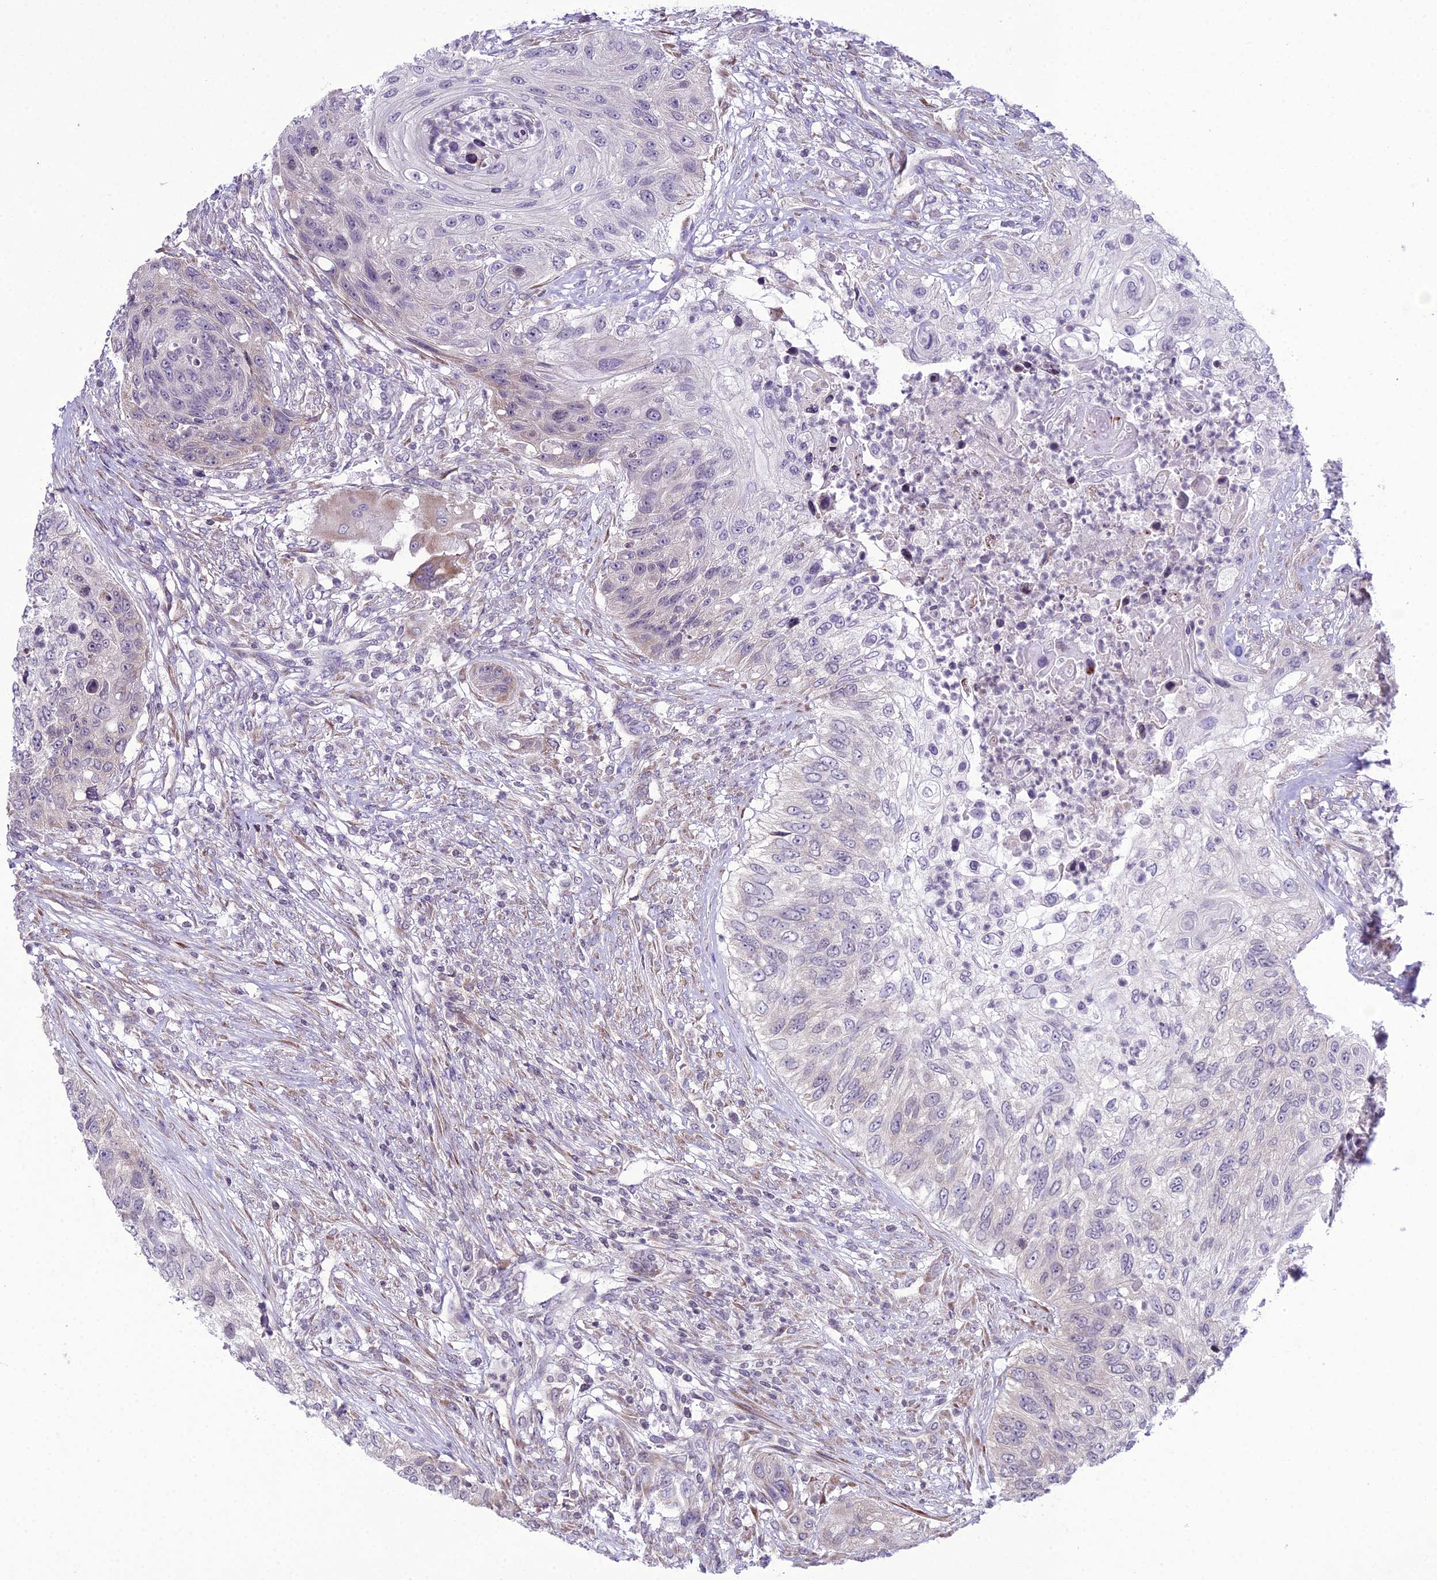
{"staining": {"intensity": "weak", "quantity": "<25%", "location": "cytoplasmic/membranous"}, "tissue": "urothelial cancer", "cell_type": "Tumor cells", "image_type": "cancer", "snomed": [{"axis": "morphology", "description": "Urothelial carcinoma, High grade"}, {"axis": "topography", "description": "Urinary bladder"}], "caption": "Urothelial carcinoma (high-grade) stained for a protein using immunohistochemistry (IHC) exhibits no expression tumor cells.", "gene": "RPS26", "patient": {"sex": "female", "age": 60}}